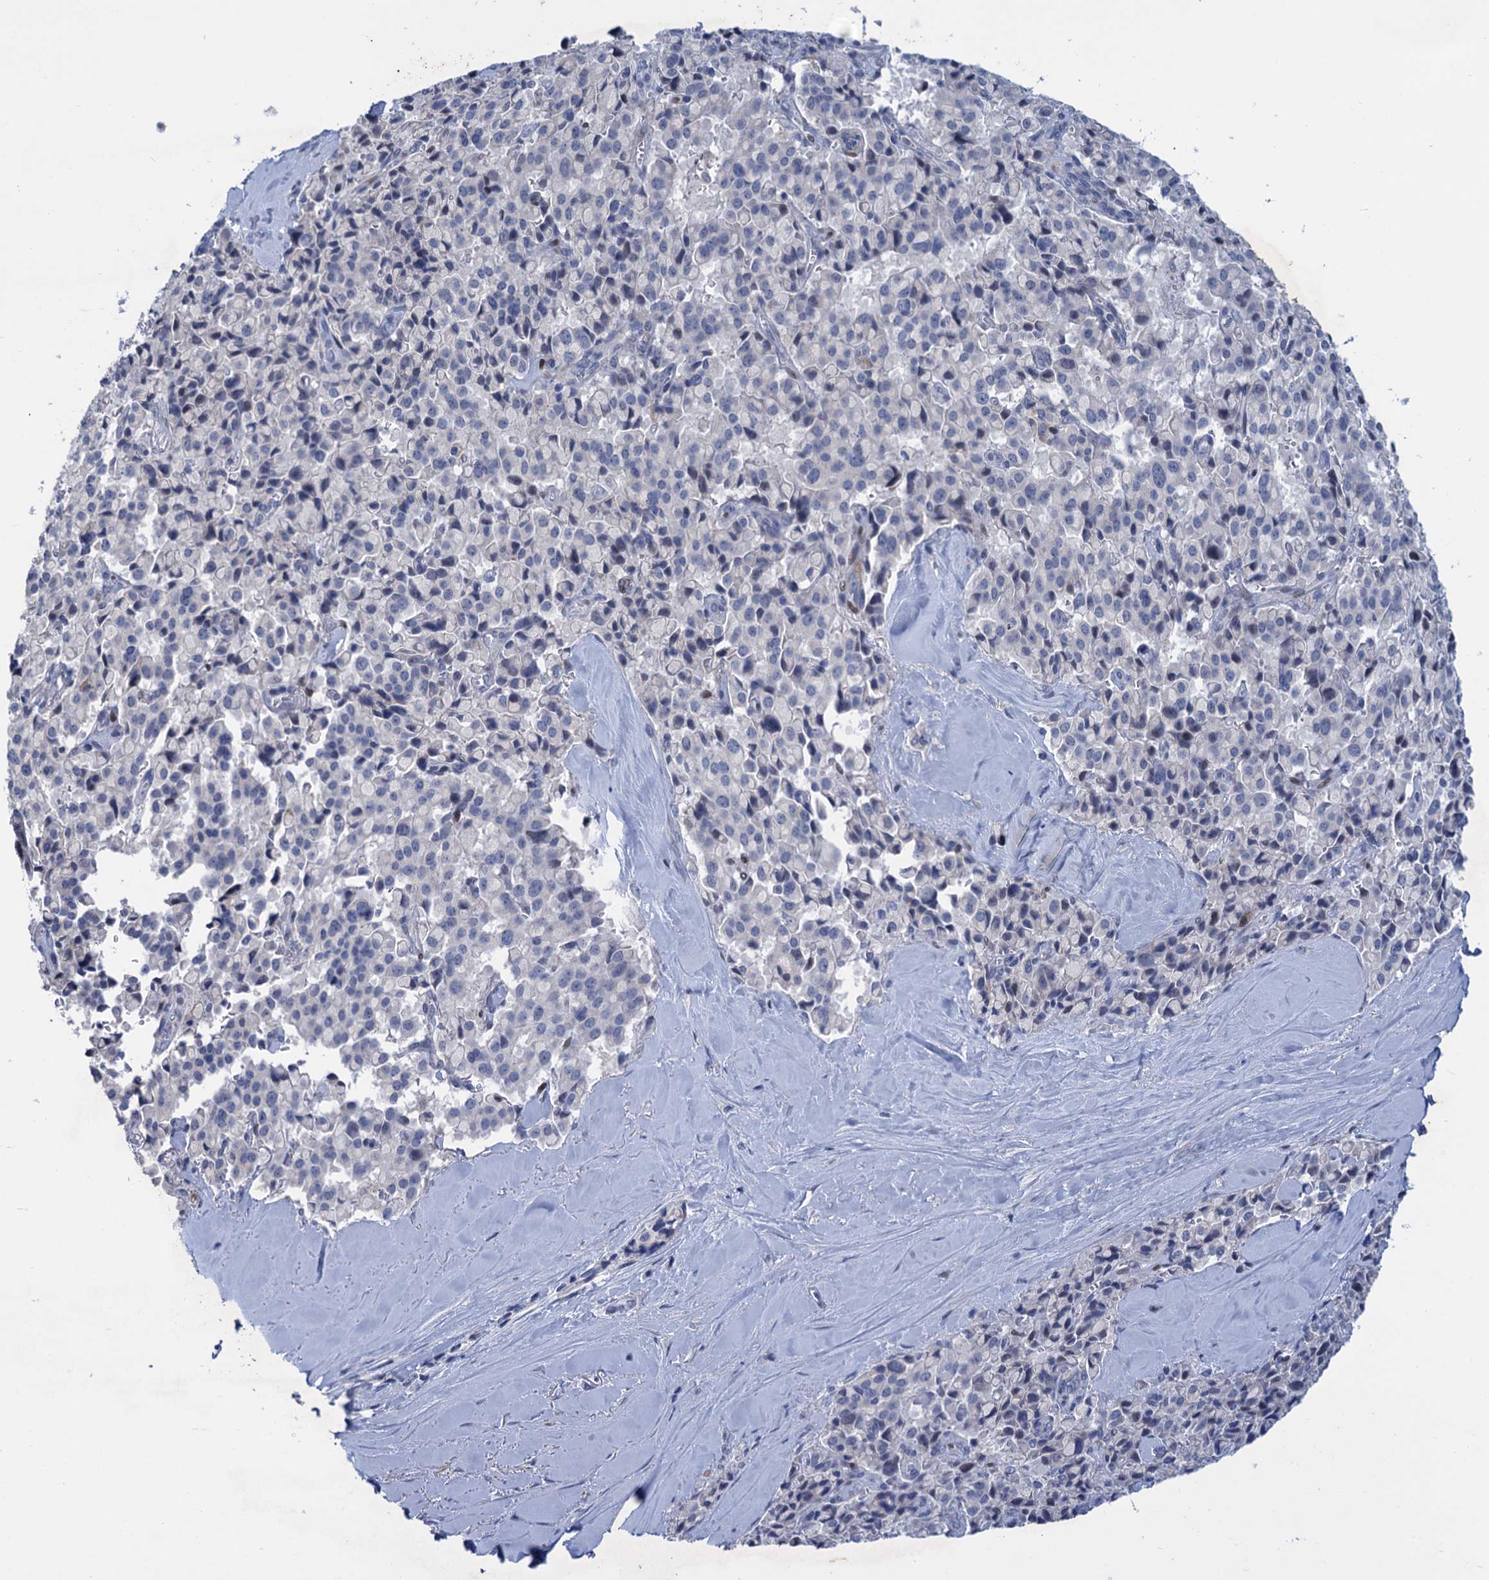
{"staining": {"intensity": "negative", "quantity": "none", "location": "none"}, "tissue": "pancreatic cancer", "cell_type": "Tumor cells", "image_type": "cancer", "snomed": [{"axis": "morphology", "description": "Adenocarcinoma, NOS"}, {"axis": "topography", "description": "Pancreas"}], "caption": "There is no significant expression in tumor cells of adenocarcinoma (pancreatic). Nuclei are stained in blue.", "gene": "ESYT3", "patient": {"sex": "male", "age": 65}}